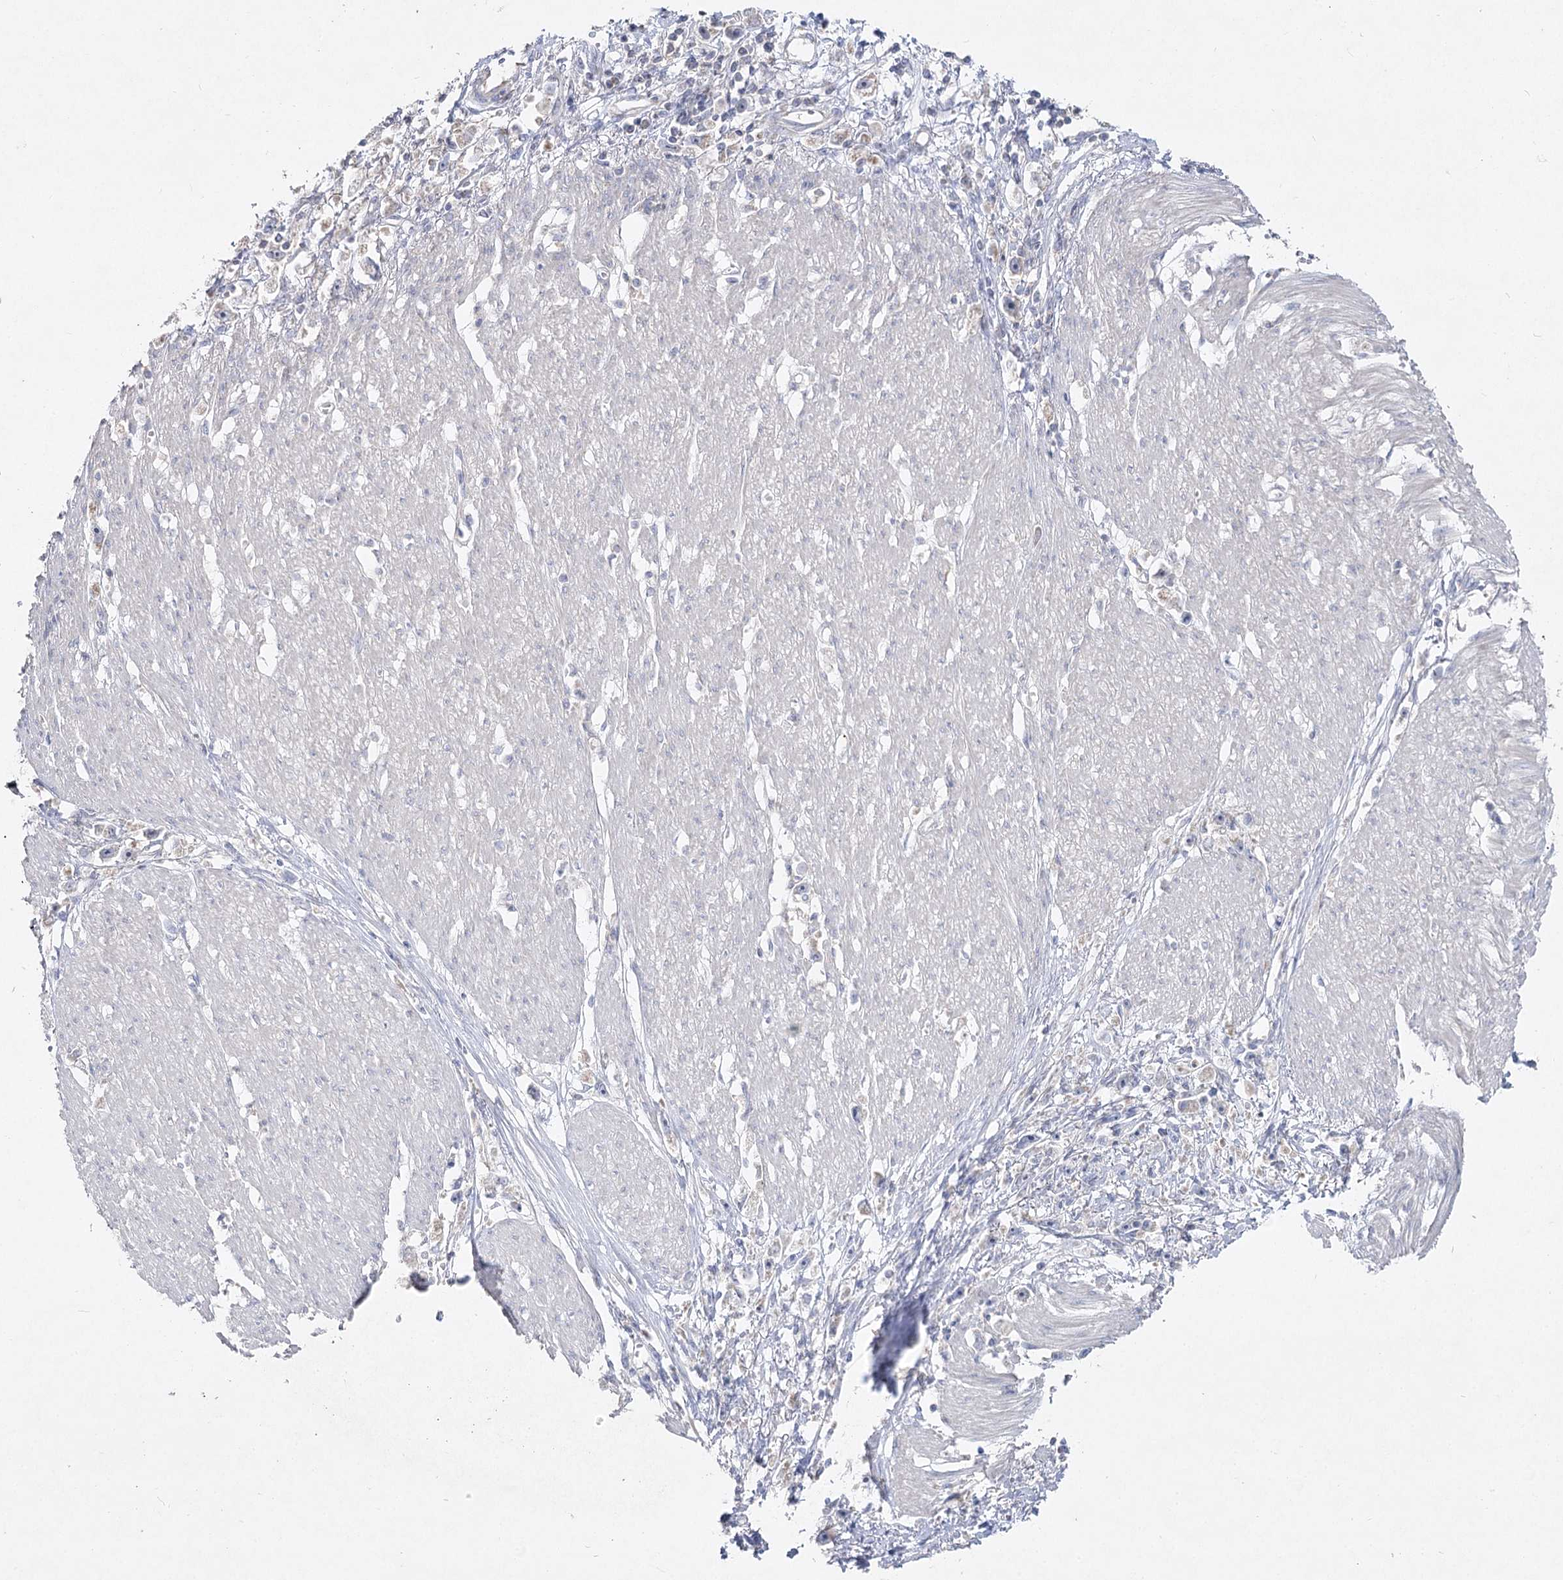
{"staining": {"intensity": "negative", "quantity": "none", "location": "none"}, "tissue": "stomach cancer", "cell_type": "Tumor cells", "image_type": "cancer", "snomed": [{"axis": "morphology", "description": "Adenocarcinoma, NOS"}, {"axis": "topography", "description": "Stomach"}], "caption": "This micrograph is of stomach cancer stained with immunohistochemistry (IHC) to label a protein in brown with the nuclei are counter-stained blue. There is no expression in tumor cells. (Stains: DAB immunohistochemistry with hematoxylin counter stain, Microscopy: brightfield microscopy at high magnification).", "gene": "TMEM187", "patient": {"sex": "female", "age": 59}}